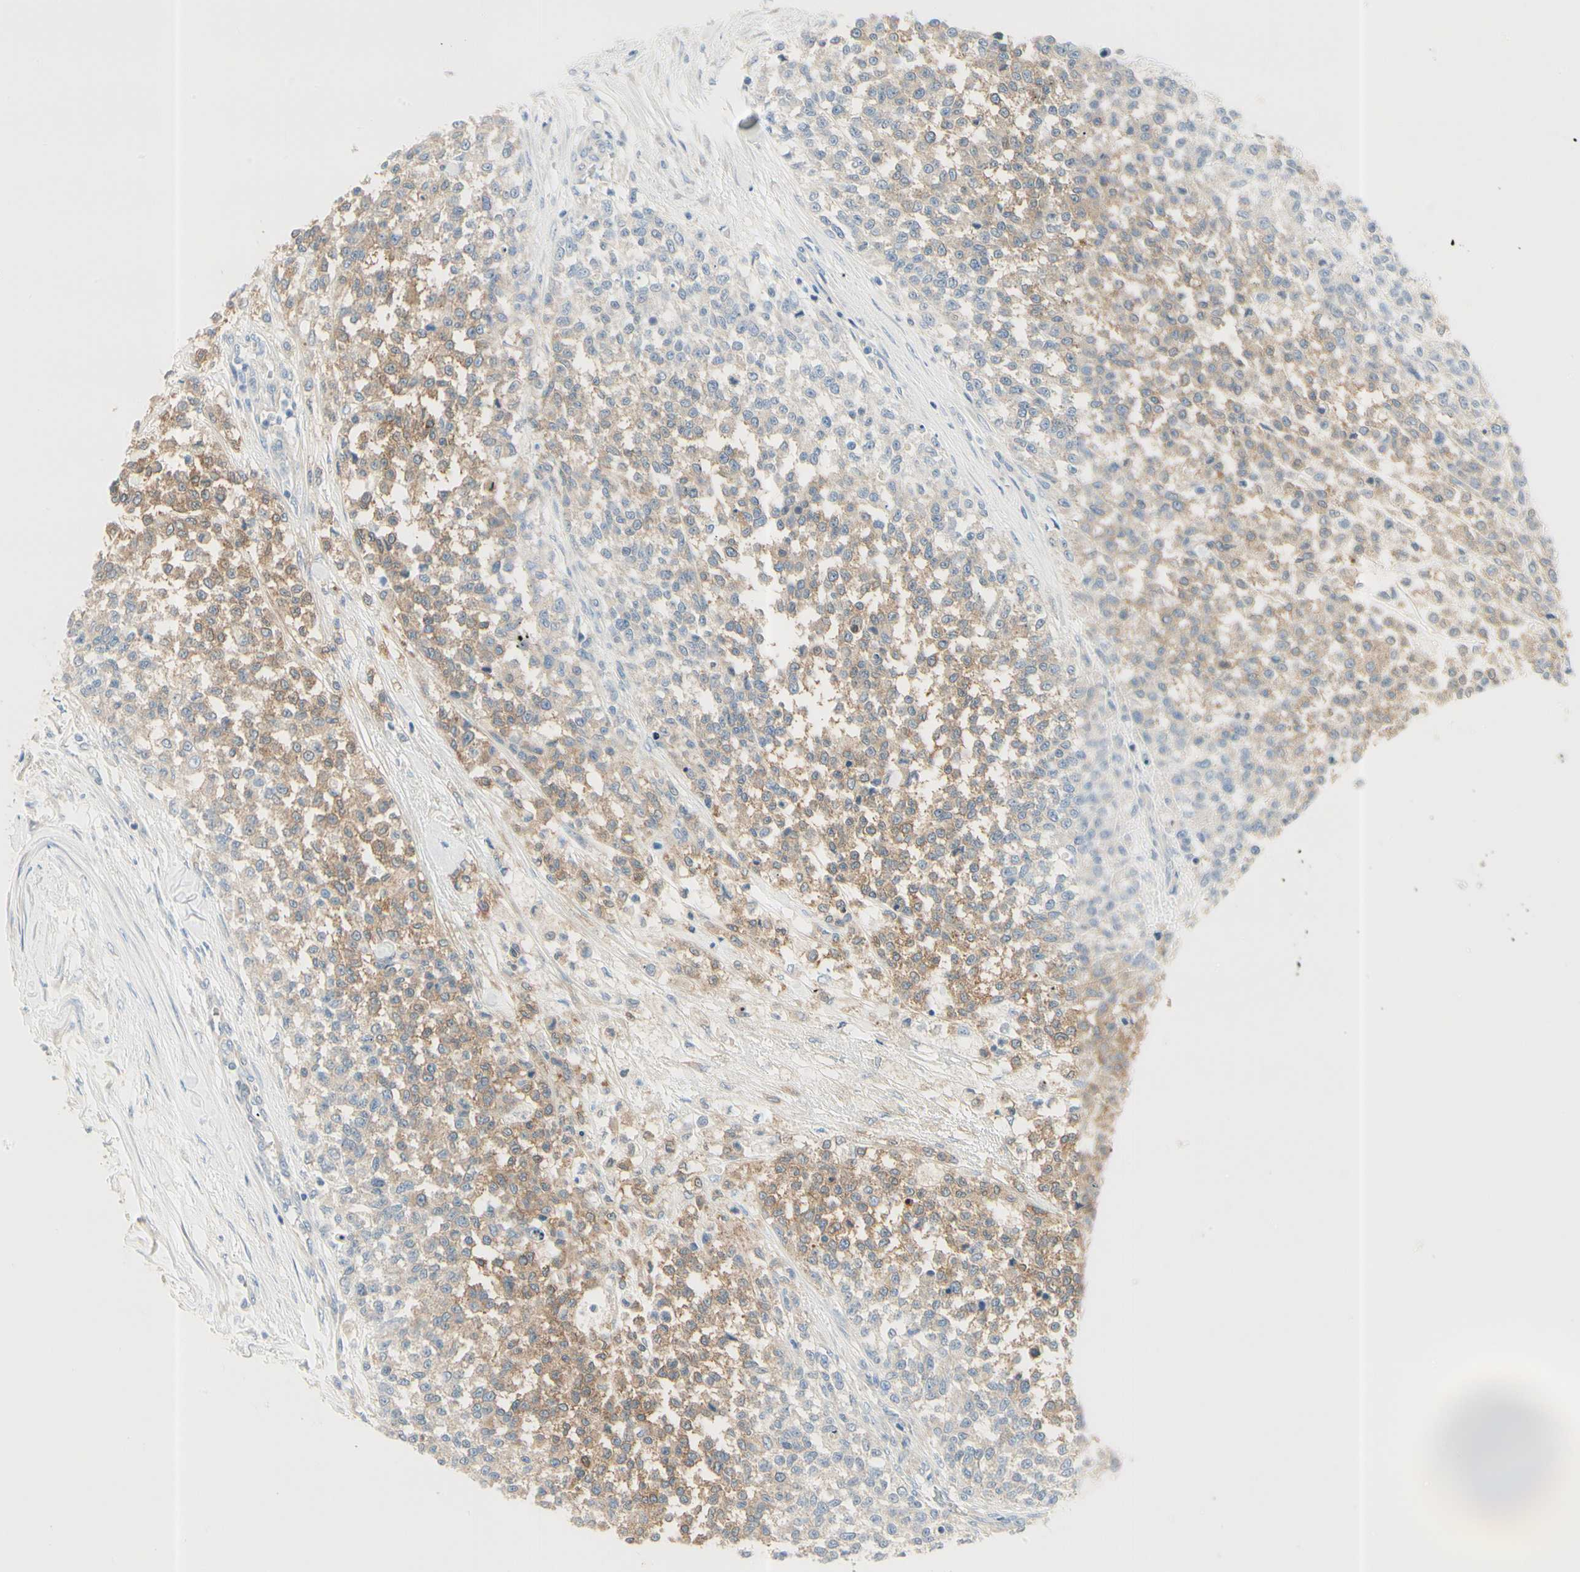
{"staining": {"intensity": "strong", "quantity": ">75%", "location": "cytoplasmic/membranous"}, "tissue": "testis cancer", "cell_type": "Tumor cells", "image_type": "cancer", "snomed": [{"axis": "morphology", "description": "Seminoma, NOS"}, {"axis": "topography", "description": "Testis"}], "caption": "Immunohistochemical staining of human seminoma (testis) reveals strong cytoplasmic/membranous protein staining in approximately >75% of tumor cells.", "gene": "IRAG1", "patient": {"sex": "male", "age": 59}}